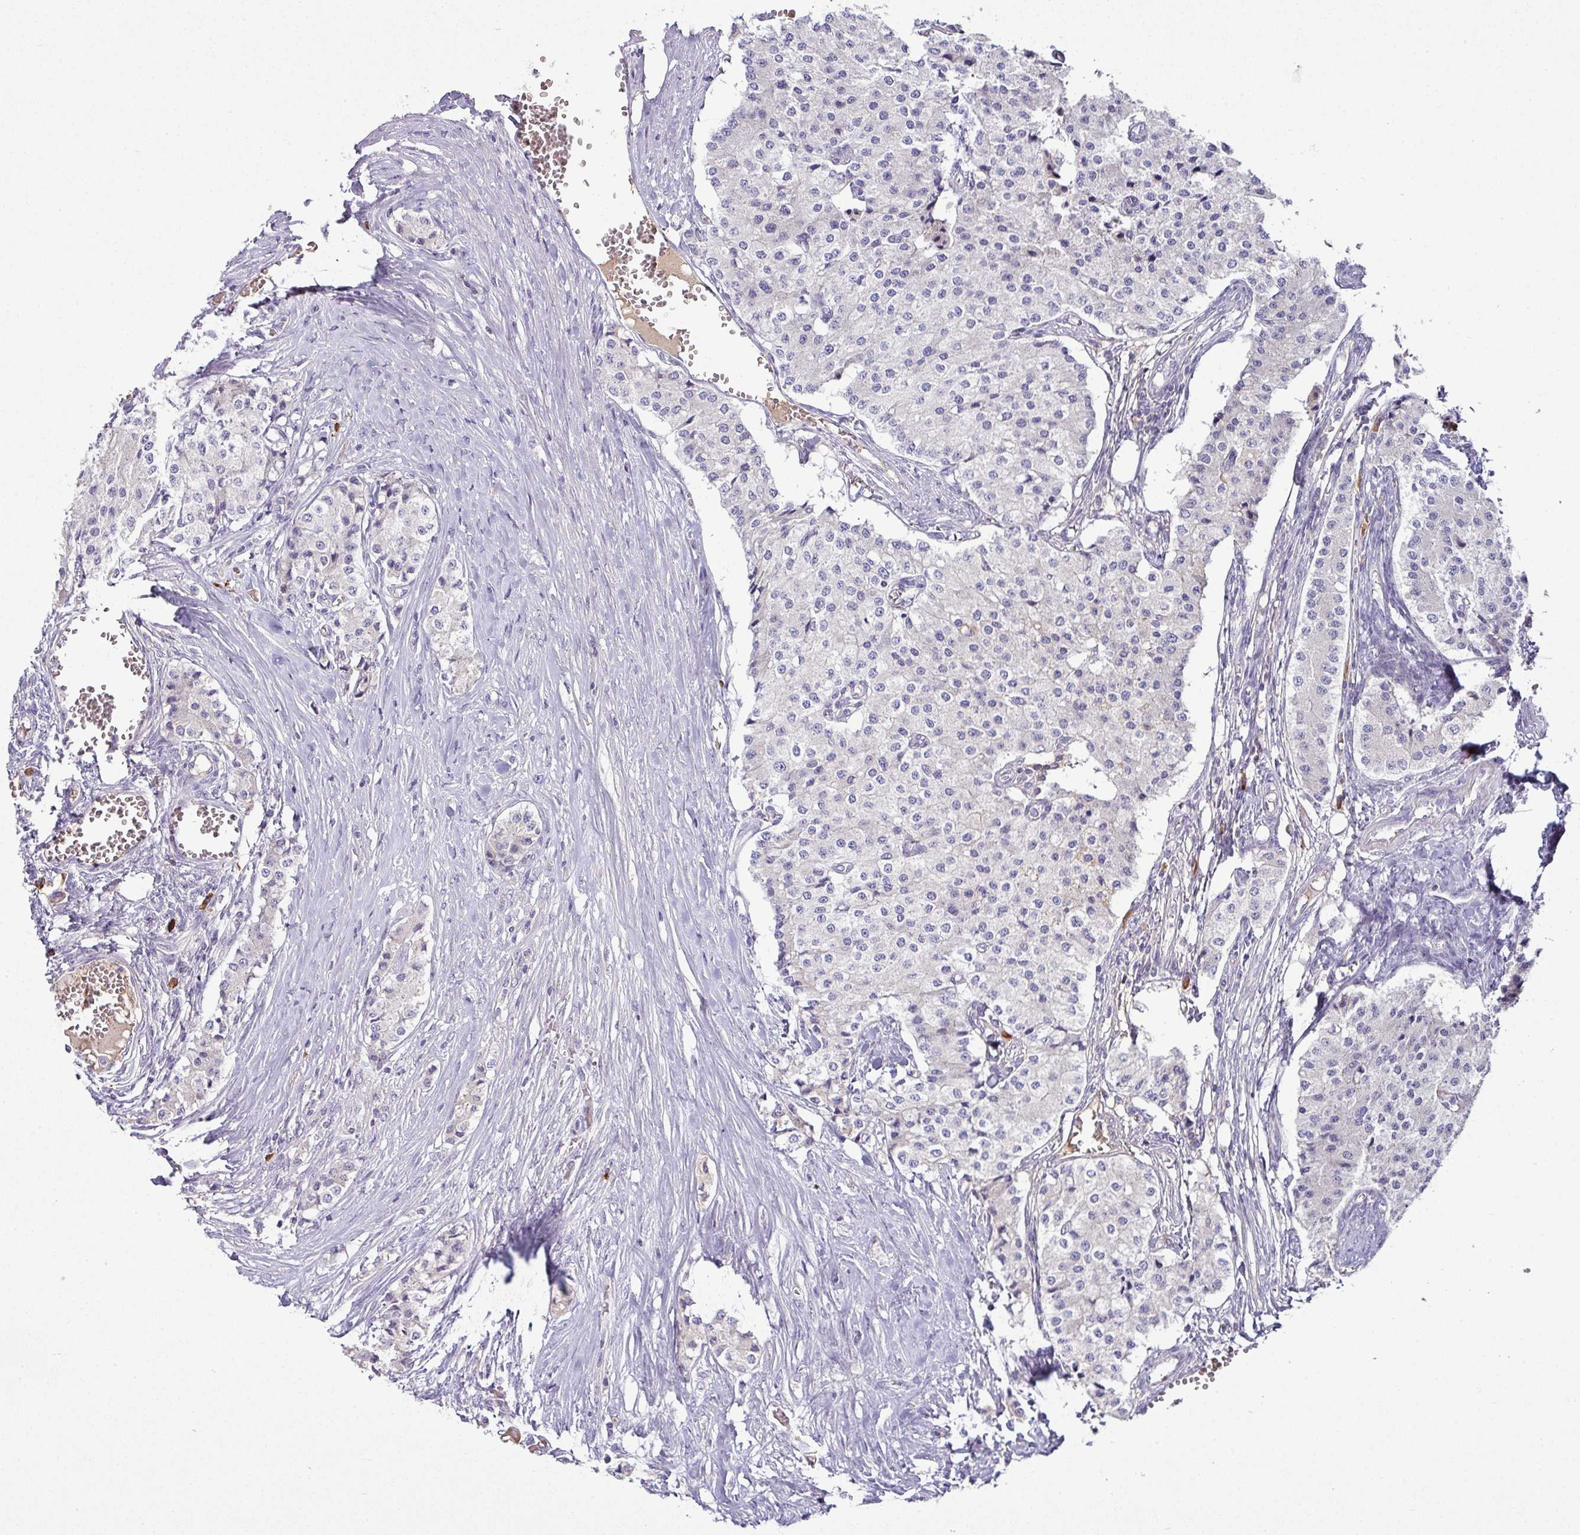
{"staining": {"intensity": "negative", "quantity": "none", "location": "none"}, "tissue": "carcinoid", "cell_type": "Tumor cells", "image_type": "cancer", "snomed": [{"axis": "morphology", "description": "Carcinoid, malignant, NOS"}, {"axis": "topography", "description": "Colon"}], "caption": "Immunohistochemistry (IHC) micrograph of human carcinoid stained for a protein (brown), which shows no expression in tumor cells.", "gene": "SLAMF6", "patient": {"sex": "female", "age": 52}}